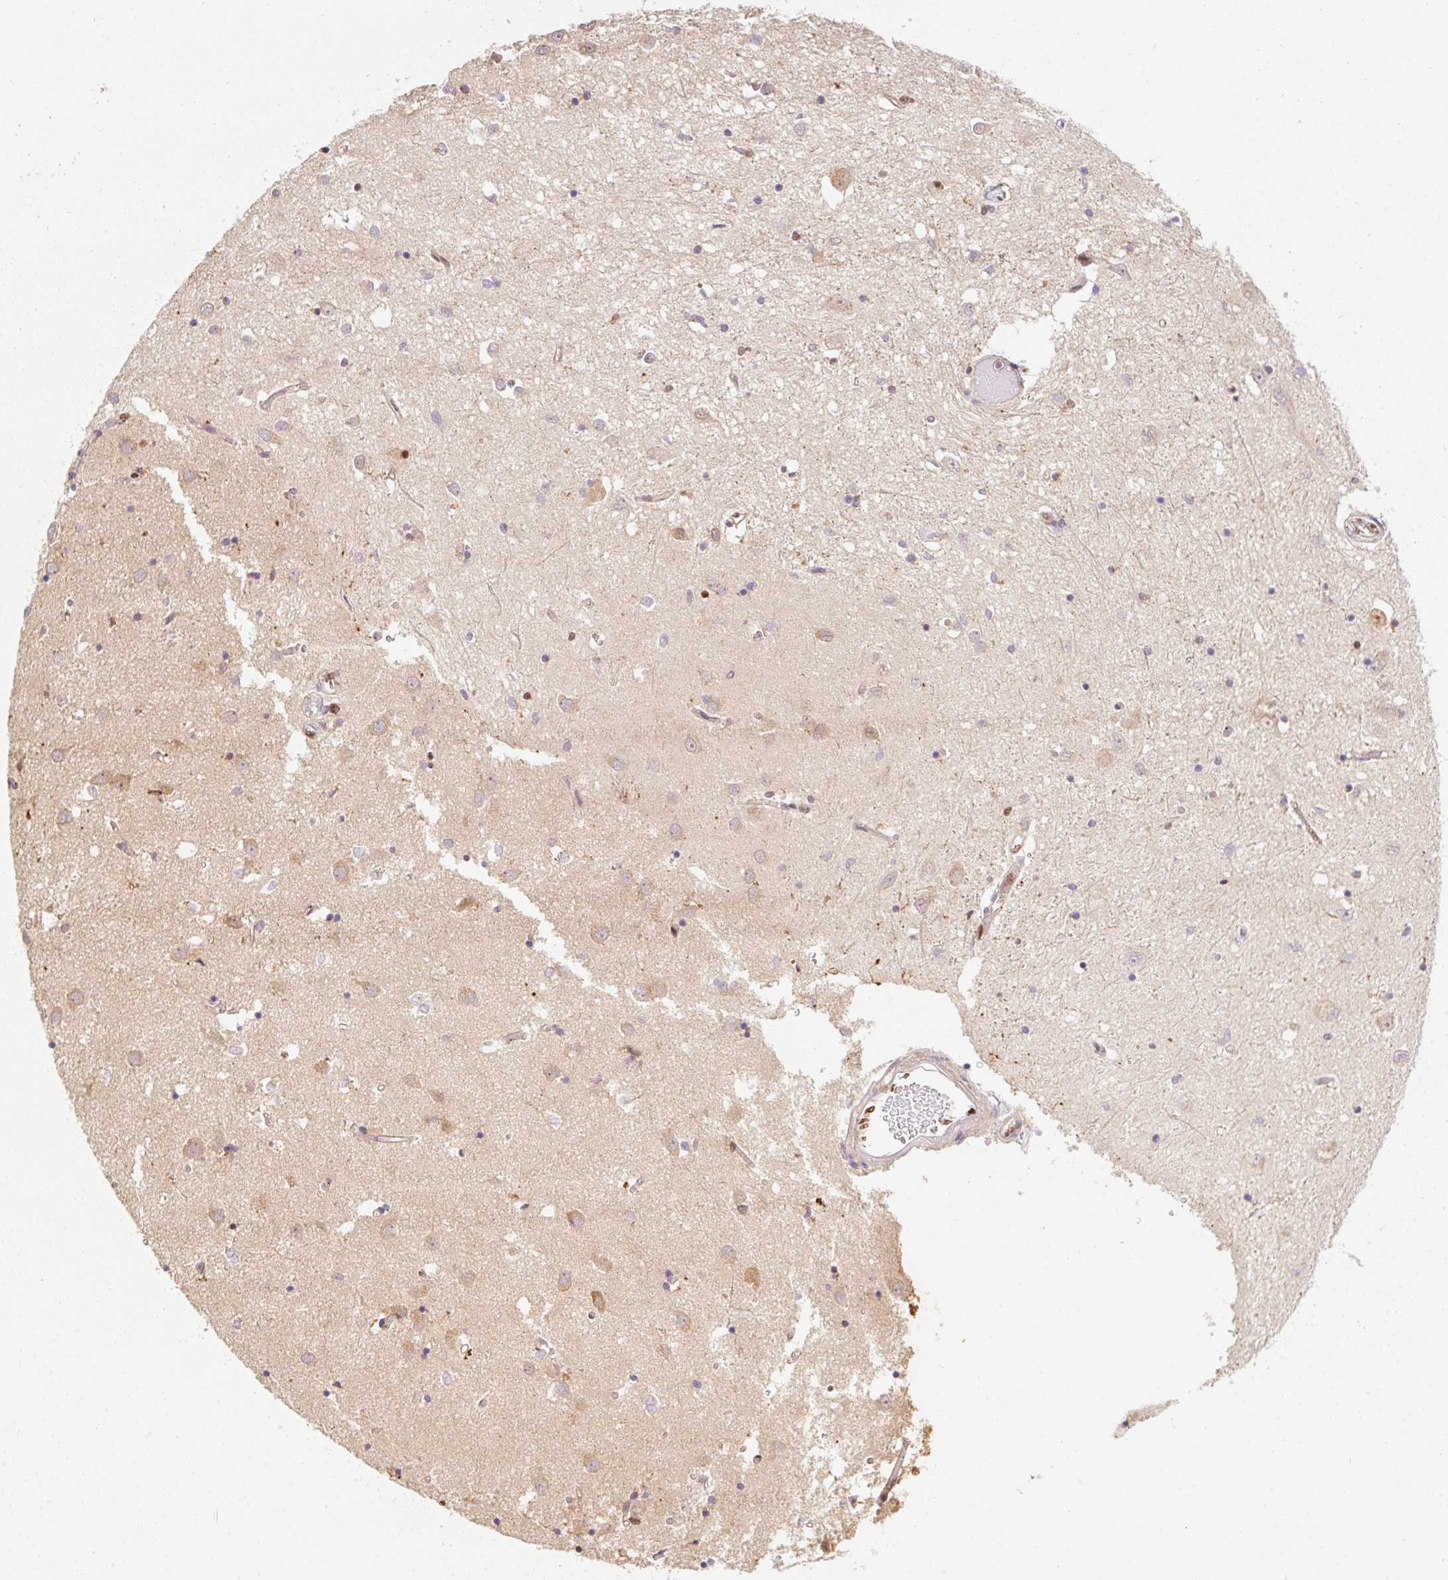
{"staining": {"intensity": "moderate", "quantity": "<25%", "location": "nuclear"}, "tissue": "caudate", "cell_type": "Glial cells", "image_type": "normal", "snomed": [{"axis": "morphology", "description": "Normal tissue, NOS"}, {"axis": "topography", "description": "Lateral ventricle wall"}], "caption": "Immunohistochemistry (IHC) staining of normal caudate, which demonstrates low levels of moderate nuclear expression in approximately <25% of glial cells indicating moderate nuclear protein expression. The staining was performed using DAB (3,3'-diaminobenzidine) (brown) for protein detection and nuclei were counterstained in hematoxylin (blue).", "gene": "GPR139", "patient": {"sex": "male", "age": 70}}